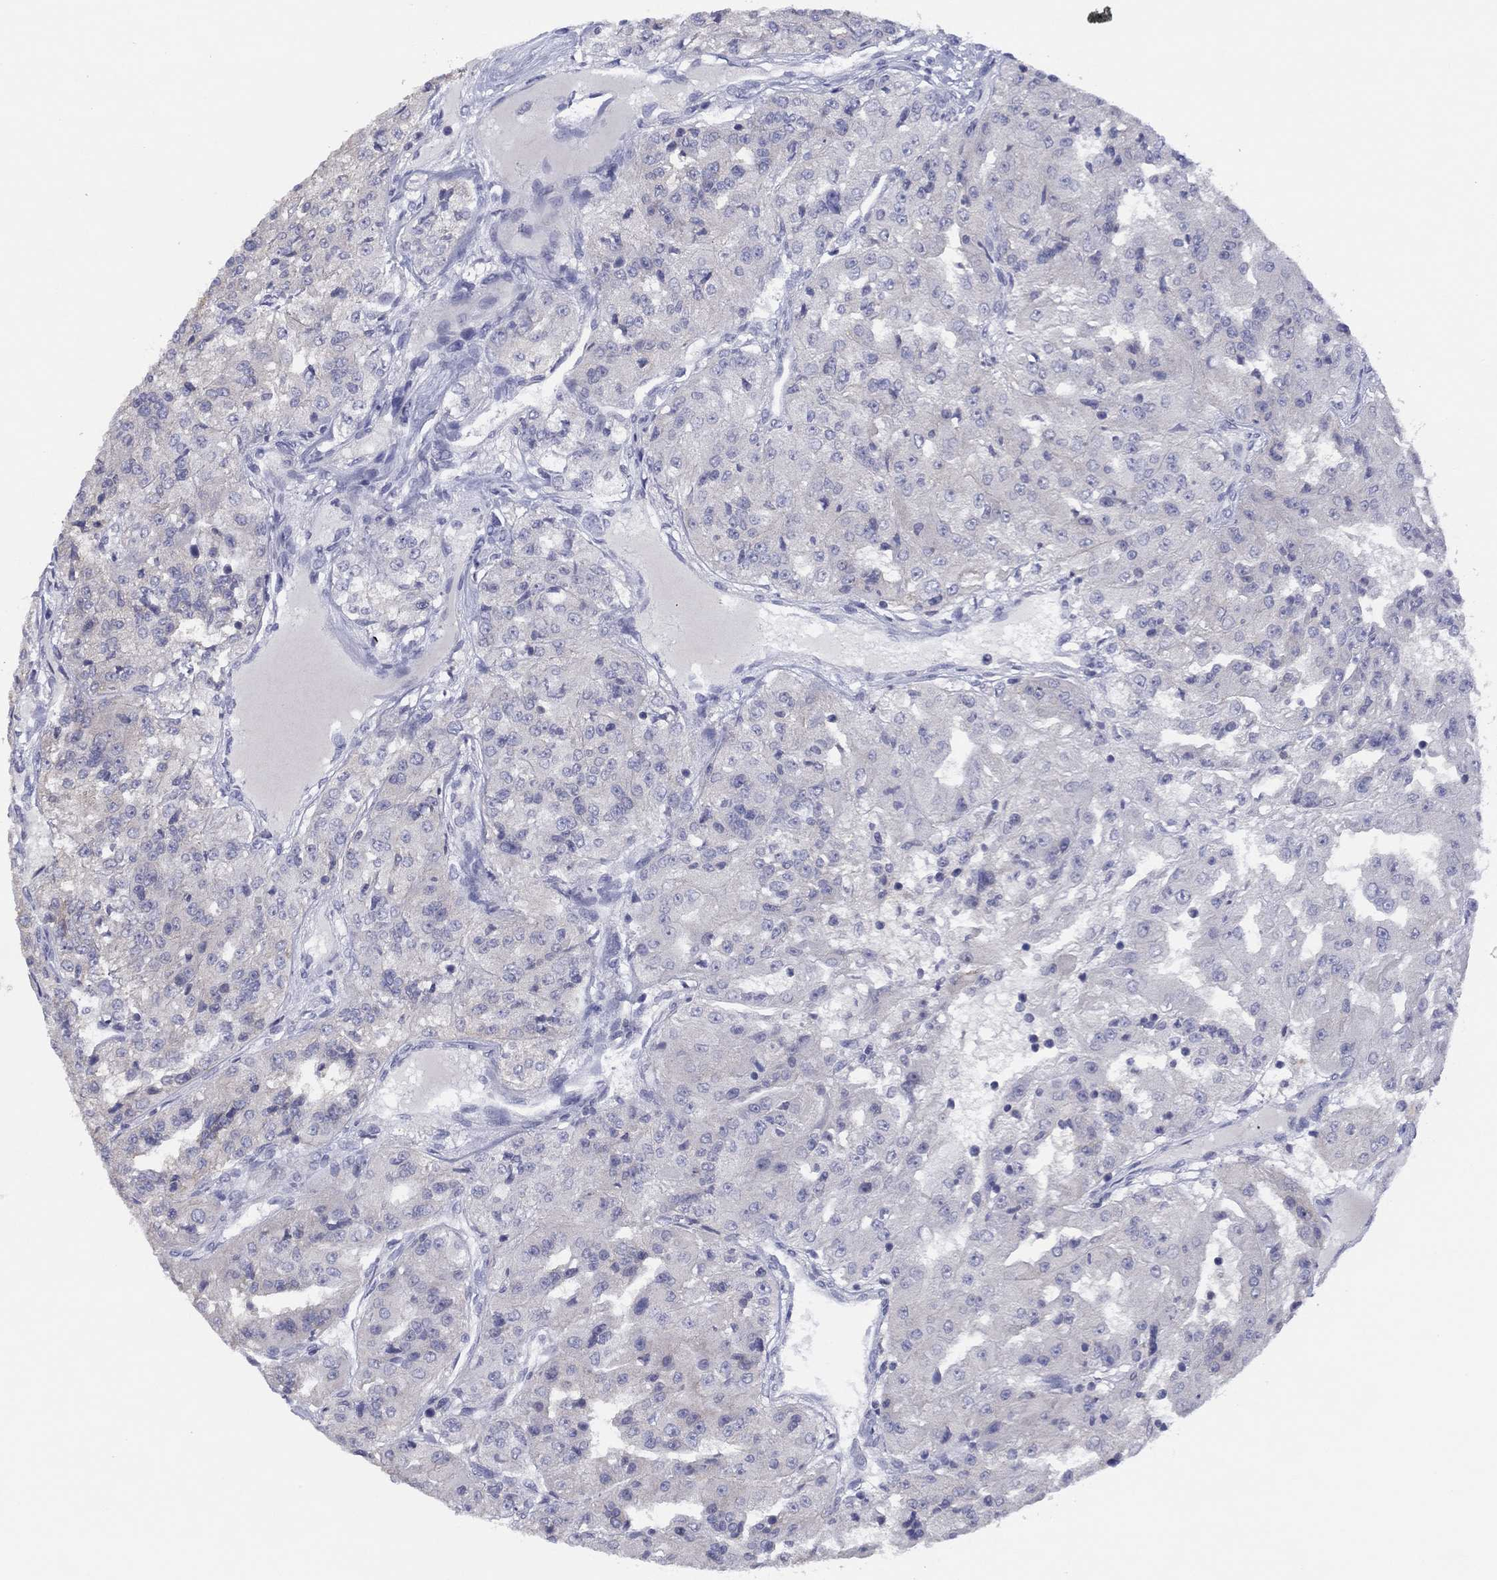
{"staining": {"intensity": "negative", "quantity": "none", "location": "none"}, "tissue": "renal cancer", "cell_type": "Tumor cells", "image_type": "cancer", "snomed": [{"axis": "morphology", "description": "Adenocarcinoma, NOS"}, {"axis": "topography", "description": "Kidney"}], "caption": "Immunohistochemistry of human renal adenocarcinoma exhibits no expression in tumor cells.", "gene": "CYP2B6", "patient": {"sex": "female", "age": 63}}